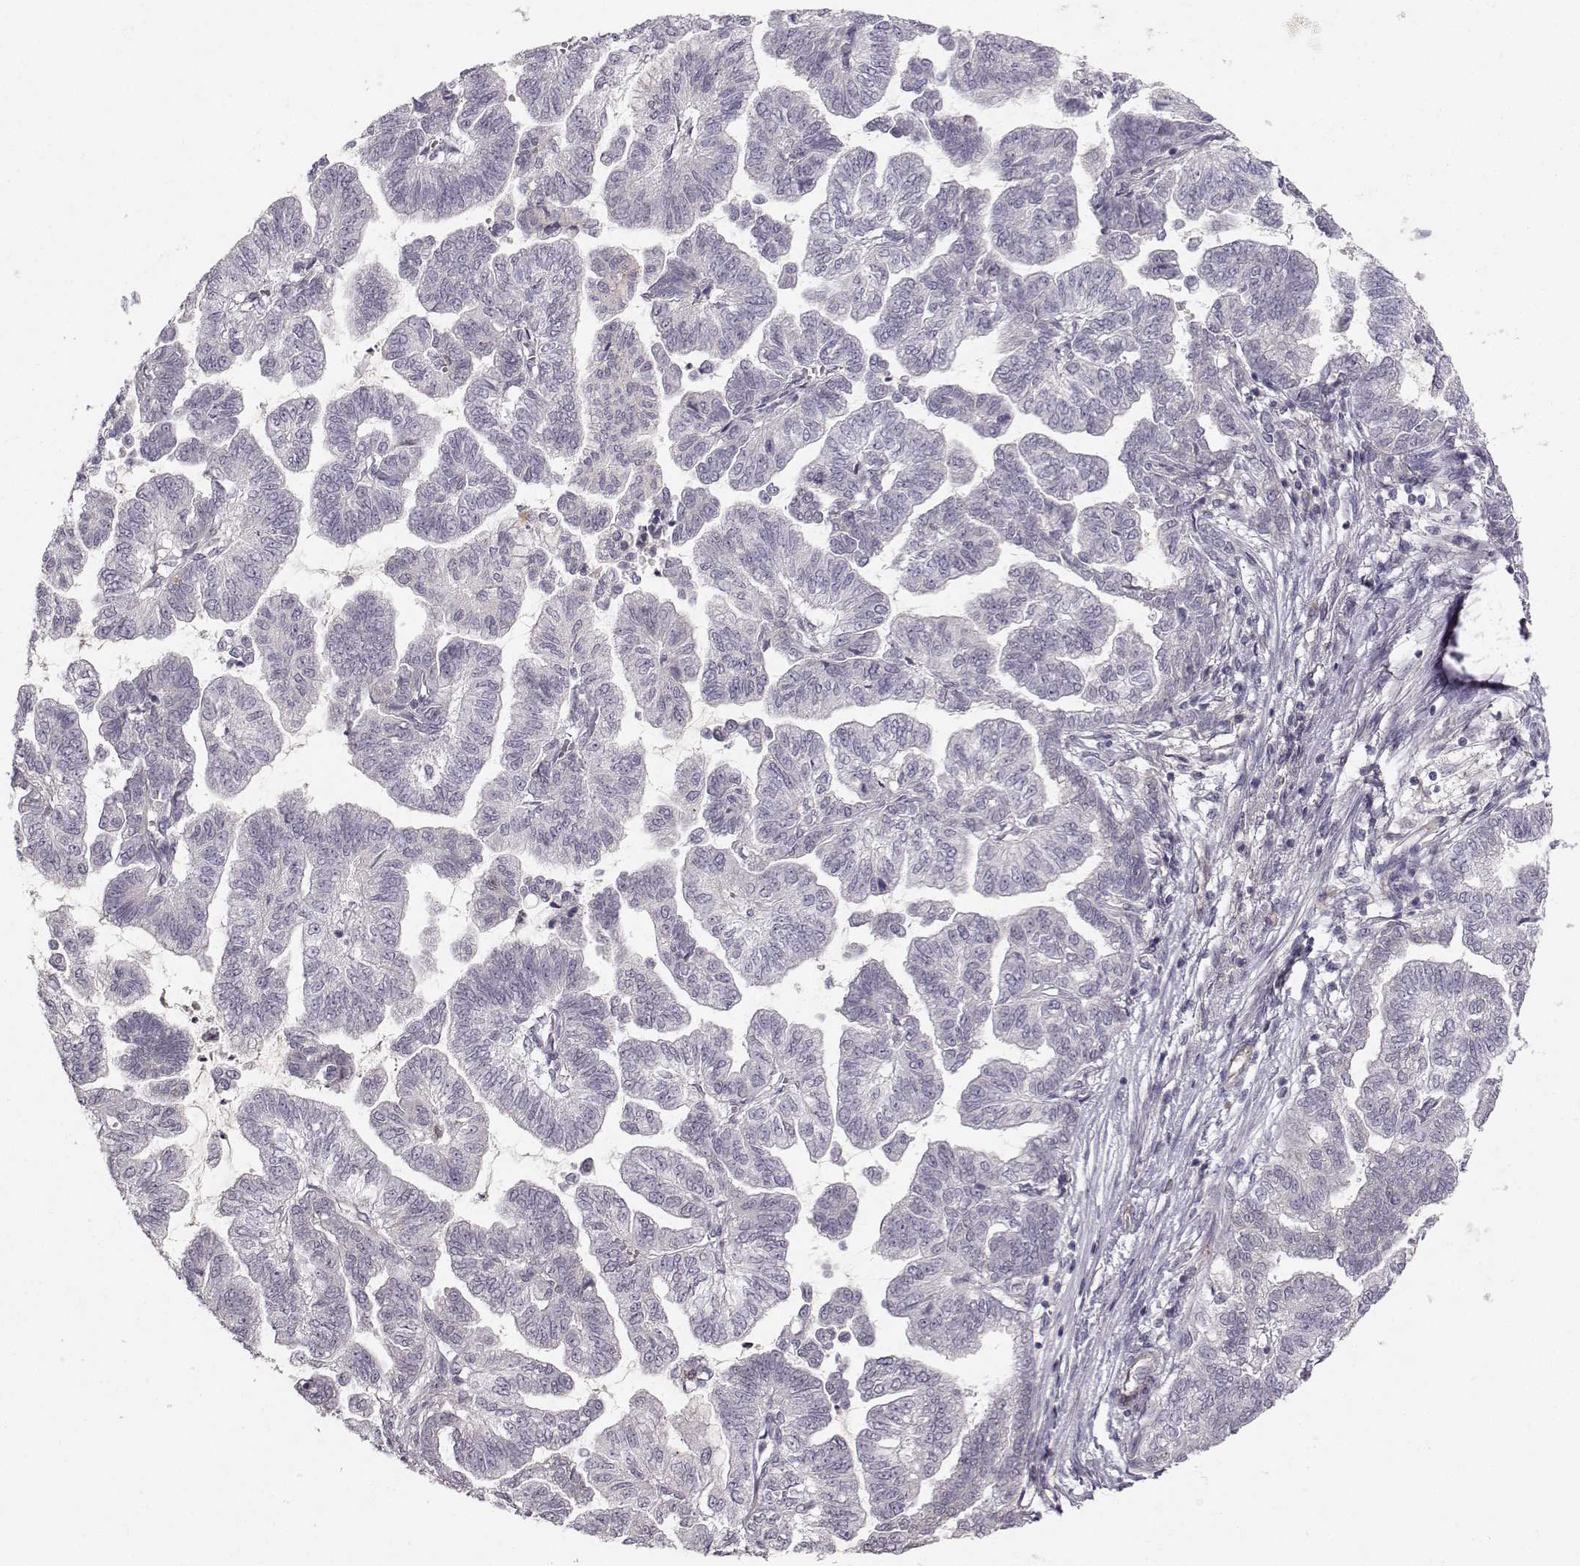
{"staining": {"intensity": "negative", "quantity": "none", "location": "none"}, "tissue": "stomach cancer", "cell_type": "Tumor cells", "image_type": "cancer", "snomed": [{"axis": "morphology", "description": "Adenocarcinoma, NOS"}, {"axis": "topography", "description": "Stomach"}], "caption": "DAB (3,3'-diaminobenzidine) immunohistochemical staining of stomach adenocarcinoma displays no significant staining in tumor cells. (Brightfield microscopy of DAB immunohistochemistry at high magnification).", "gene": "OPRD1", "patient": {"sex": "male", "age": 83}}